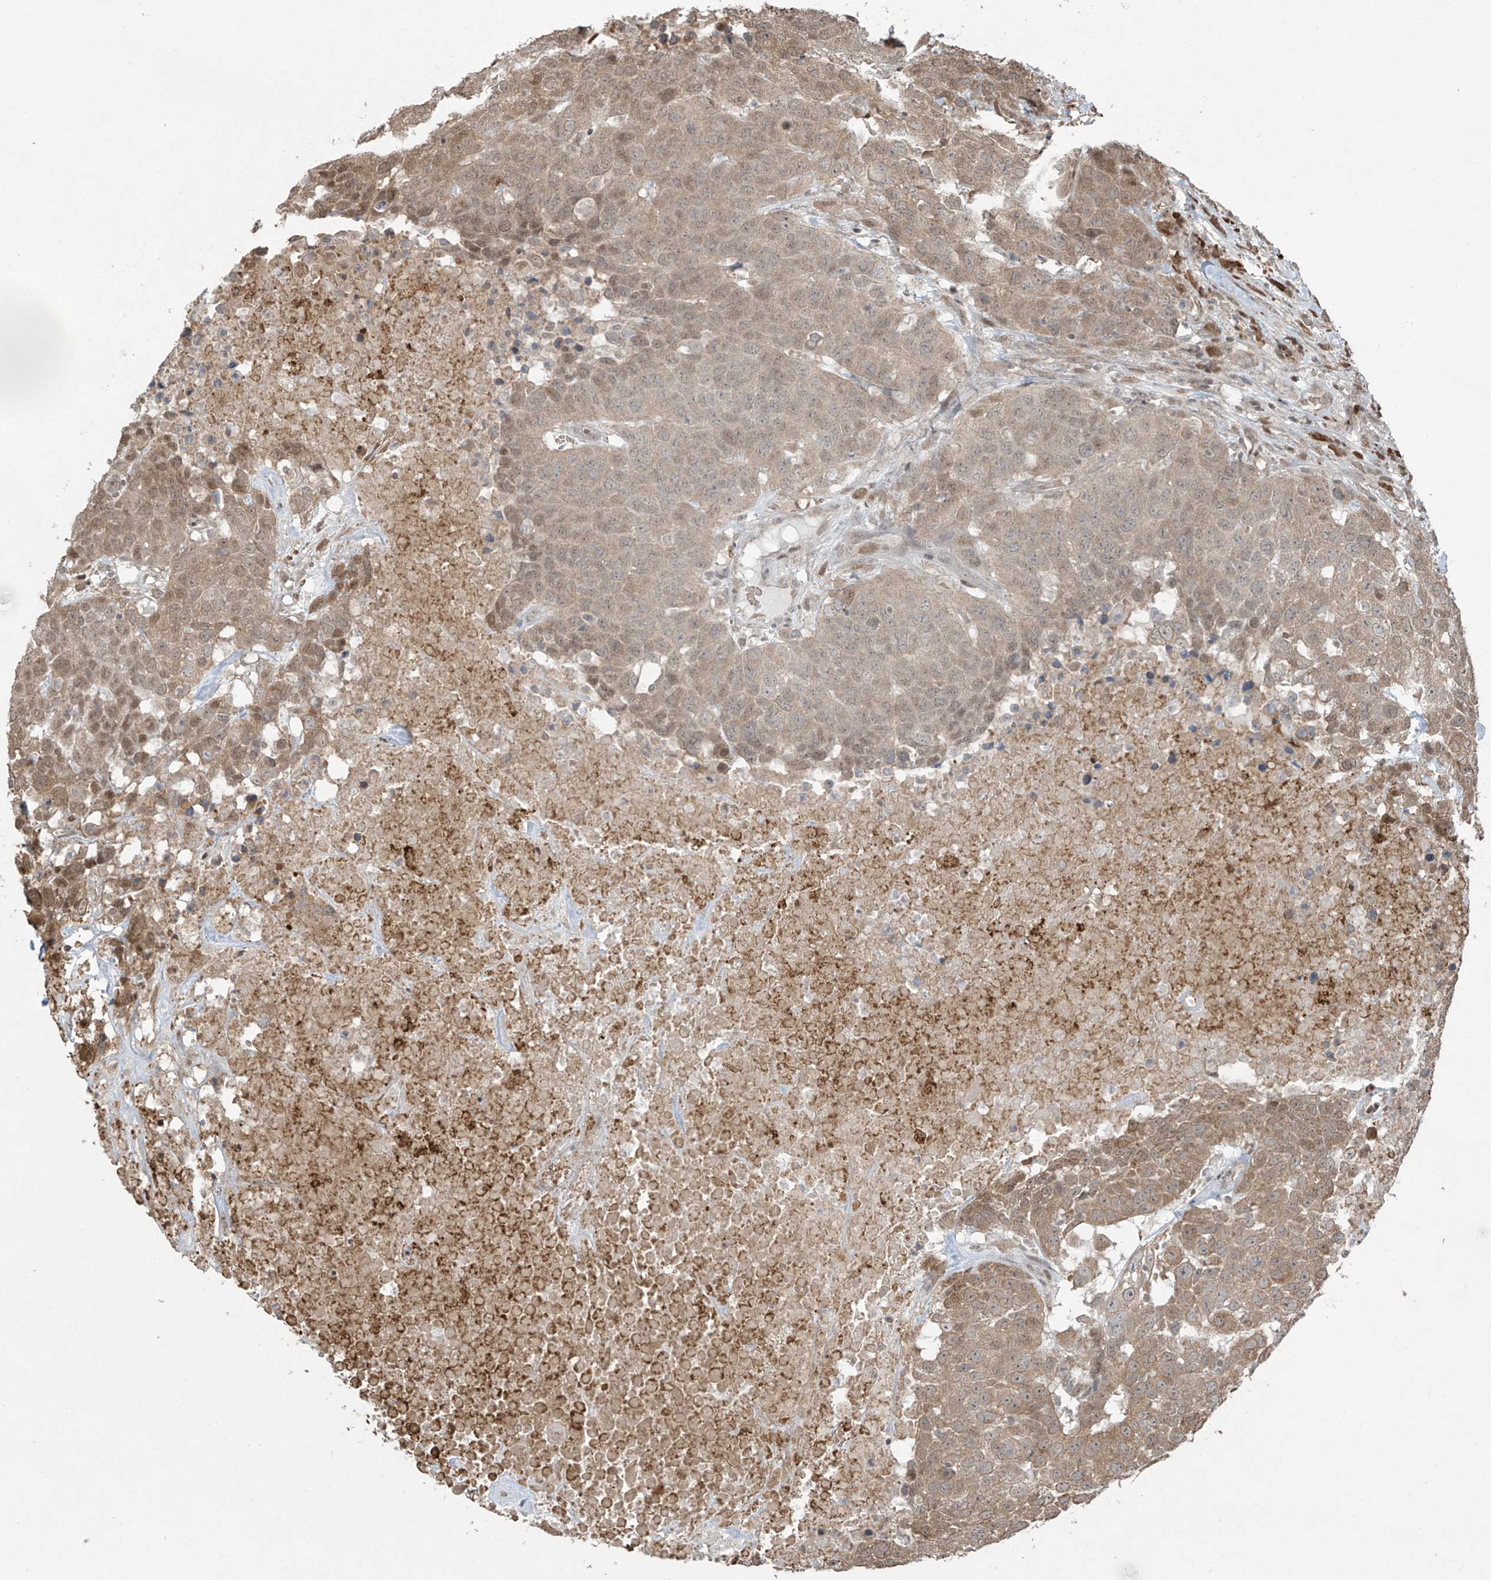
{"staining": {"intensity": "weak", "quantity": "<25%", "location": "cytoplasmic/membranous,nuclear"}, "tissue": "head and neck cancer", "cell_type": "Tumor cells", "image_type": "cancer", "snomed": [{"axis": "morphology", "description": "Squamous cell carcinoma, NOS"}, {"axis": "topography", "description": "Head-Neck"}], "caption": "Image shows no significant protein staining in tumor cells of head and neck cancer.", "gene": "TTC22", "patient": {"sex": "male", "age": 66}}